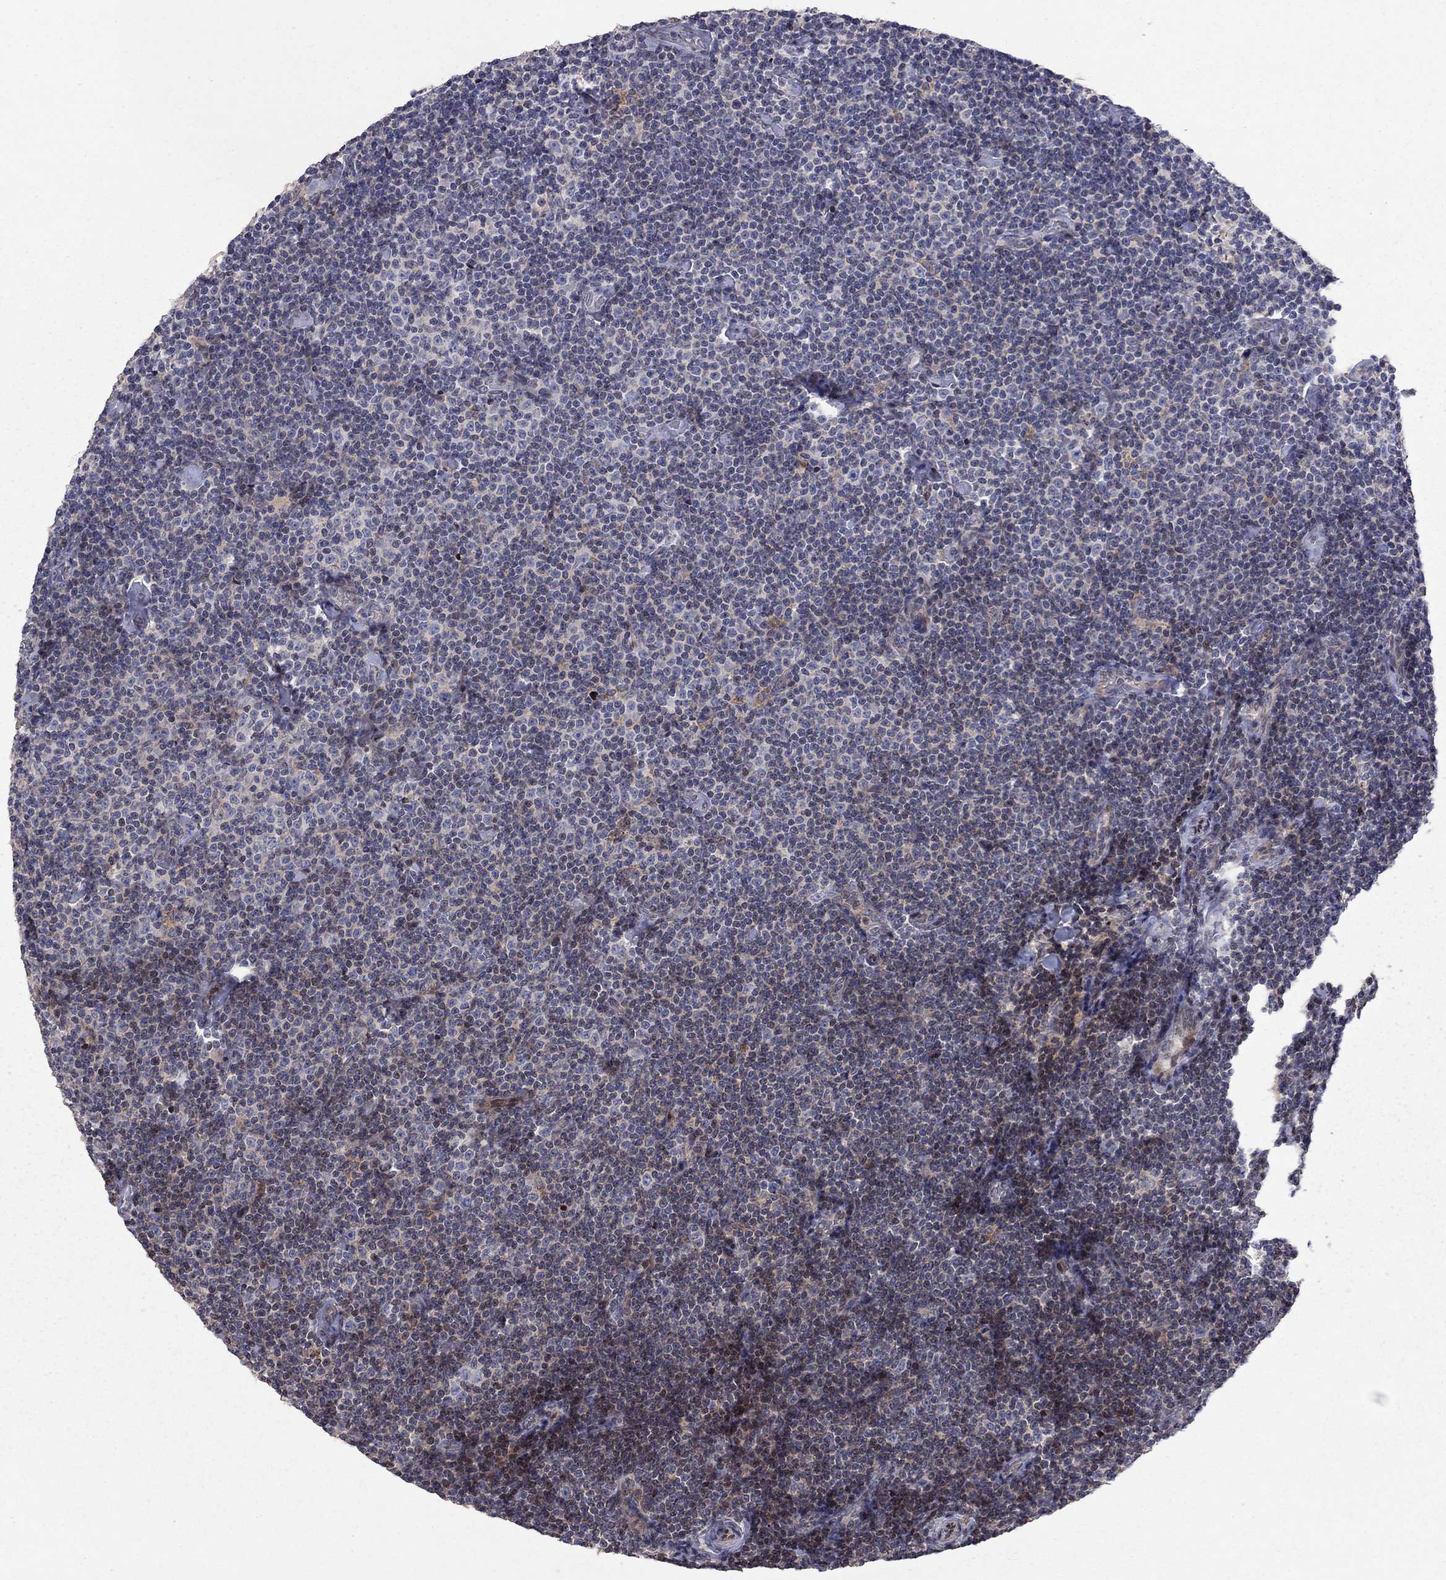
{"staining": {"intensity": "negative", "quantity": "none", "location": "none"}, "tissue": "lymphoma", "cell_type": "Tumor cells", "image_type": "cancer", "snomed": [{"axis": "morphology", "description": "Malignant lymphoma, non-Hodgkin's type, Low grade"}, {"axis": "topography", "description": "Lymph node"}], "caption": "High power microscopy photomicrograph of an IHC histopathology image of low-grade malignant lymphoma, non-Hodgkin's type, revealing no significant positivity in tumor cells.", "gene": "ERN2", "patient": {"sex": "male", "age": 81}}